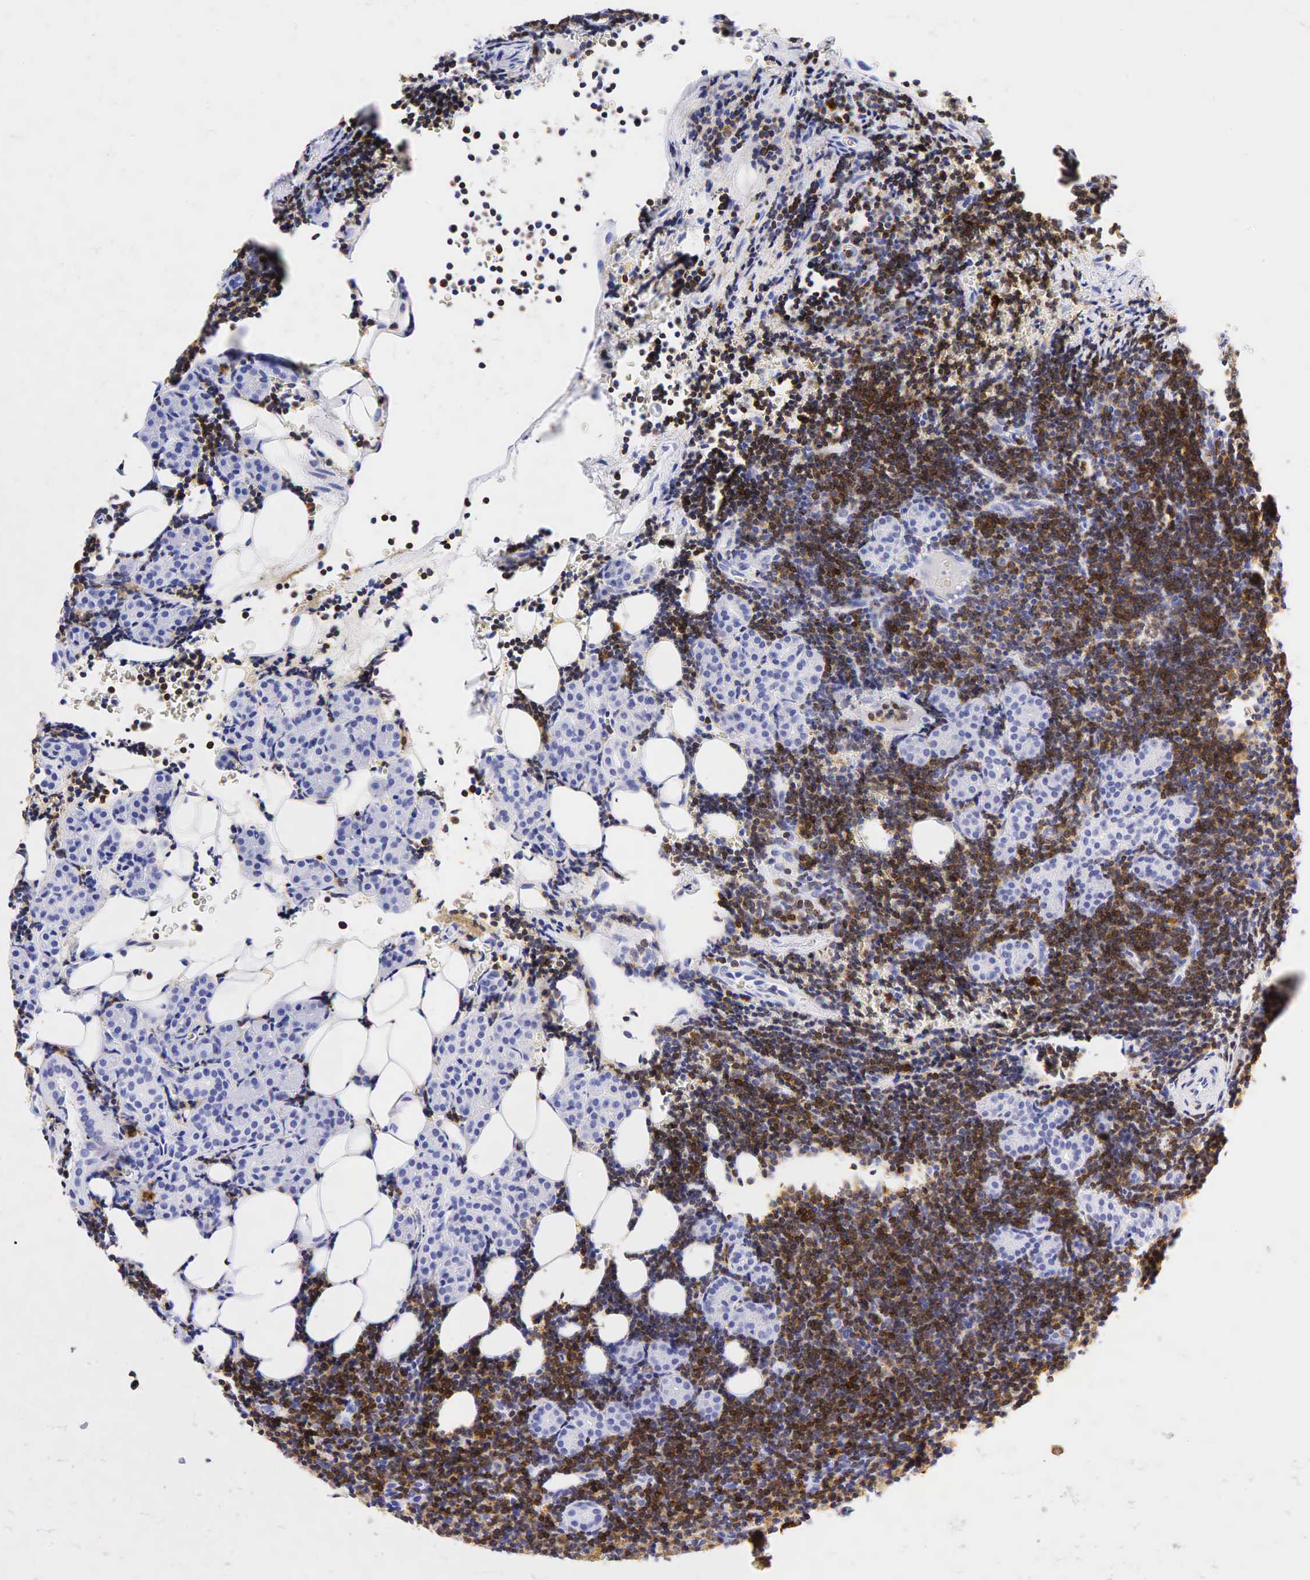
{"staining": {"intensity": "strong", "quantity": ">75%", "location": "cytoplasmic/membranous"}, "tissue": "lymphoma", "cell_type": "Tumor cells", "image_type": "cancer", "snomed": [{"axis": "morphology", "description": "Malignant lymphoma, non-Hodgkin's type, Low grade"}, {"axis": "topography", "description": "Lymph node"}], "caption": "Protein expression by immunohistochemistry (IHC) exhibits strong cytoplasmic/membranous positivity in approximately >75% of tumor cells in lymphoma.", "gene": "CD79A", "patient": {"sex": "male", "age": 57}}